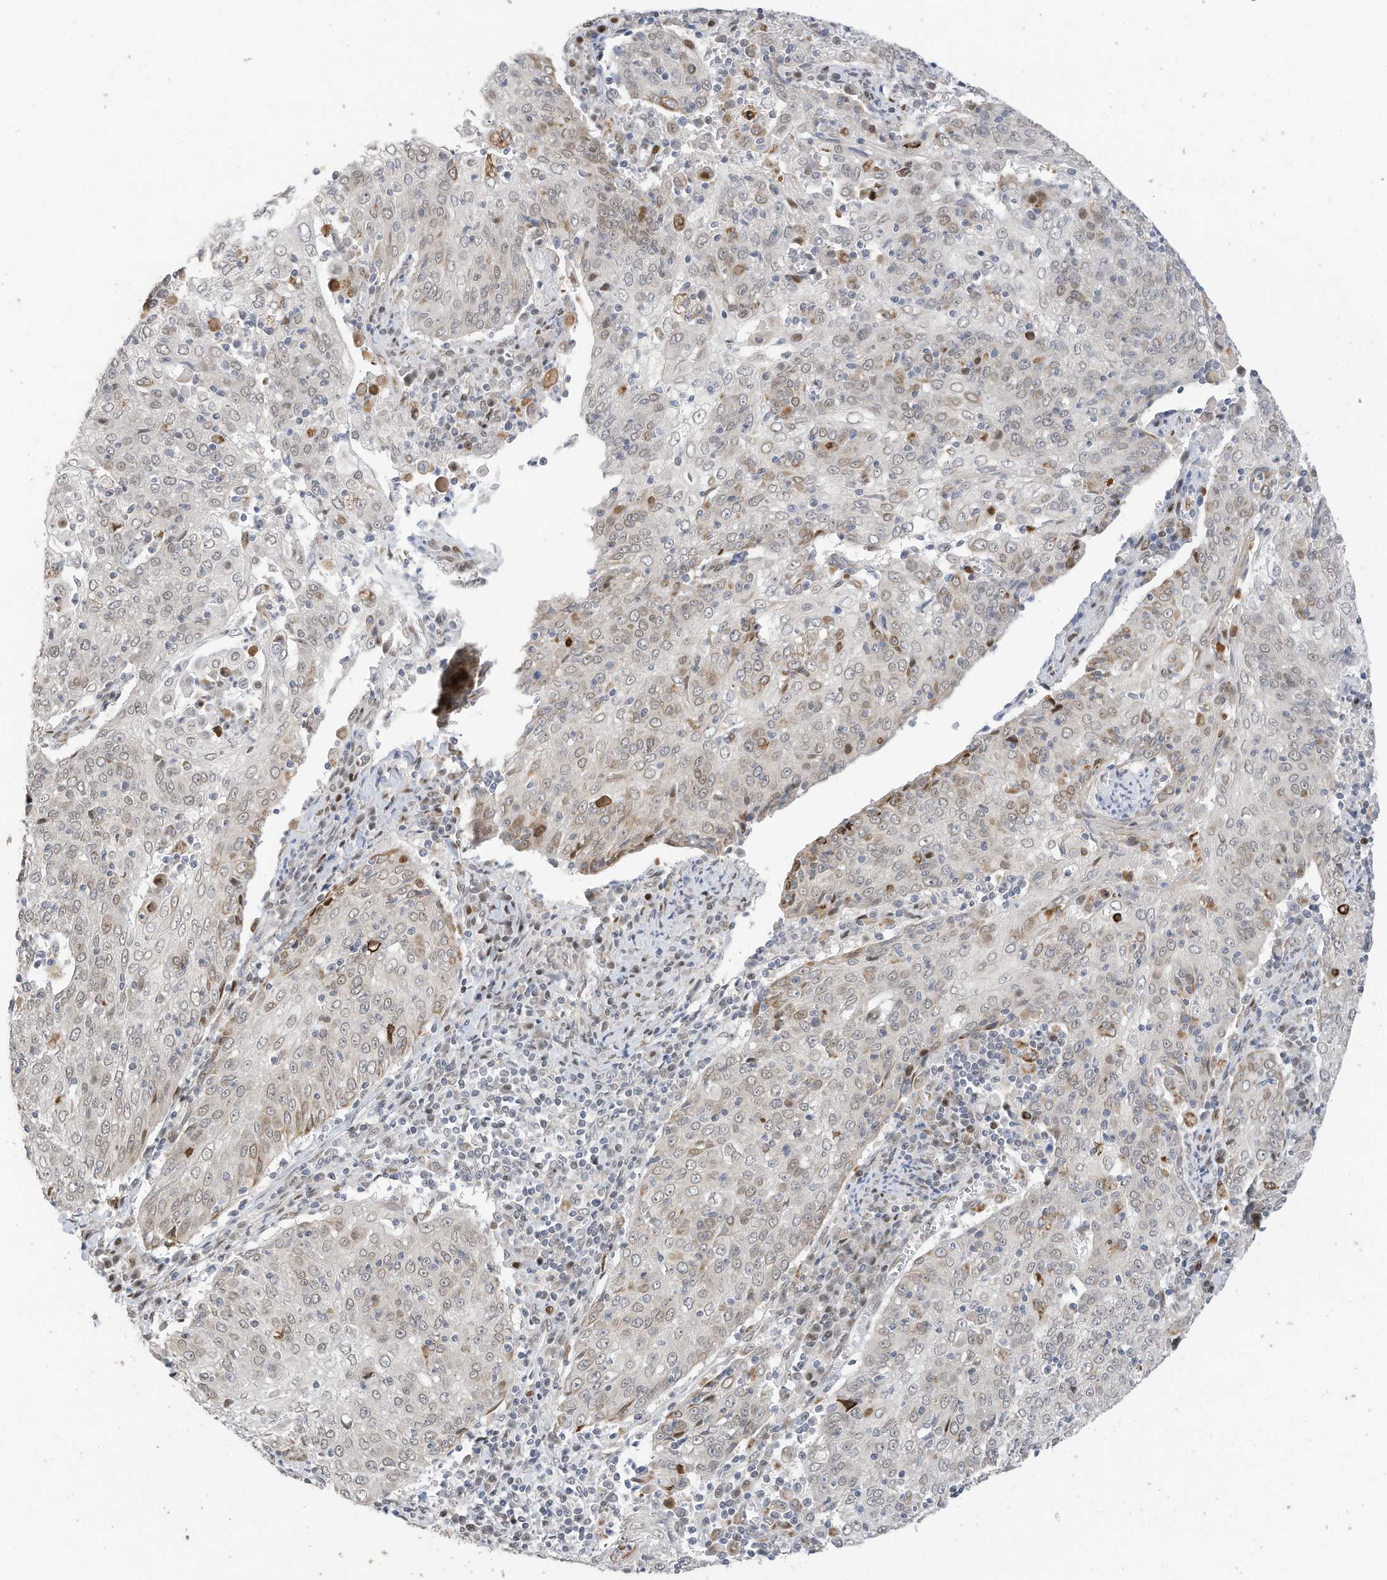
{"staining": {"intensity": "moderate", "quantity": "<25%", "location": "nuclear"}, "tissue": "cervical cancer", "cell_type": "Tumor cells", "image_type": "cancer", "snomed": [{"axis": "morphology", "description": "Squamous cell carcinoma, NOS"}, {"axis": "topography", "description": "Cervix"}], "caption": "Immunohistochemistry photomicrograph of neoplastic tissue: human cervical cancer stained using immunohistochemistry (IHC) displays low levels of moderate protein expression localized specifically in the nuclear of tumor cells, appearing as a nuclear brown color.", "gene": "RABL3", "patient": {"sex": "female", "age": 48}}